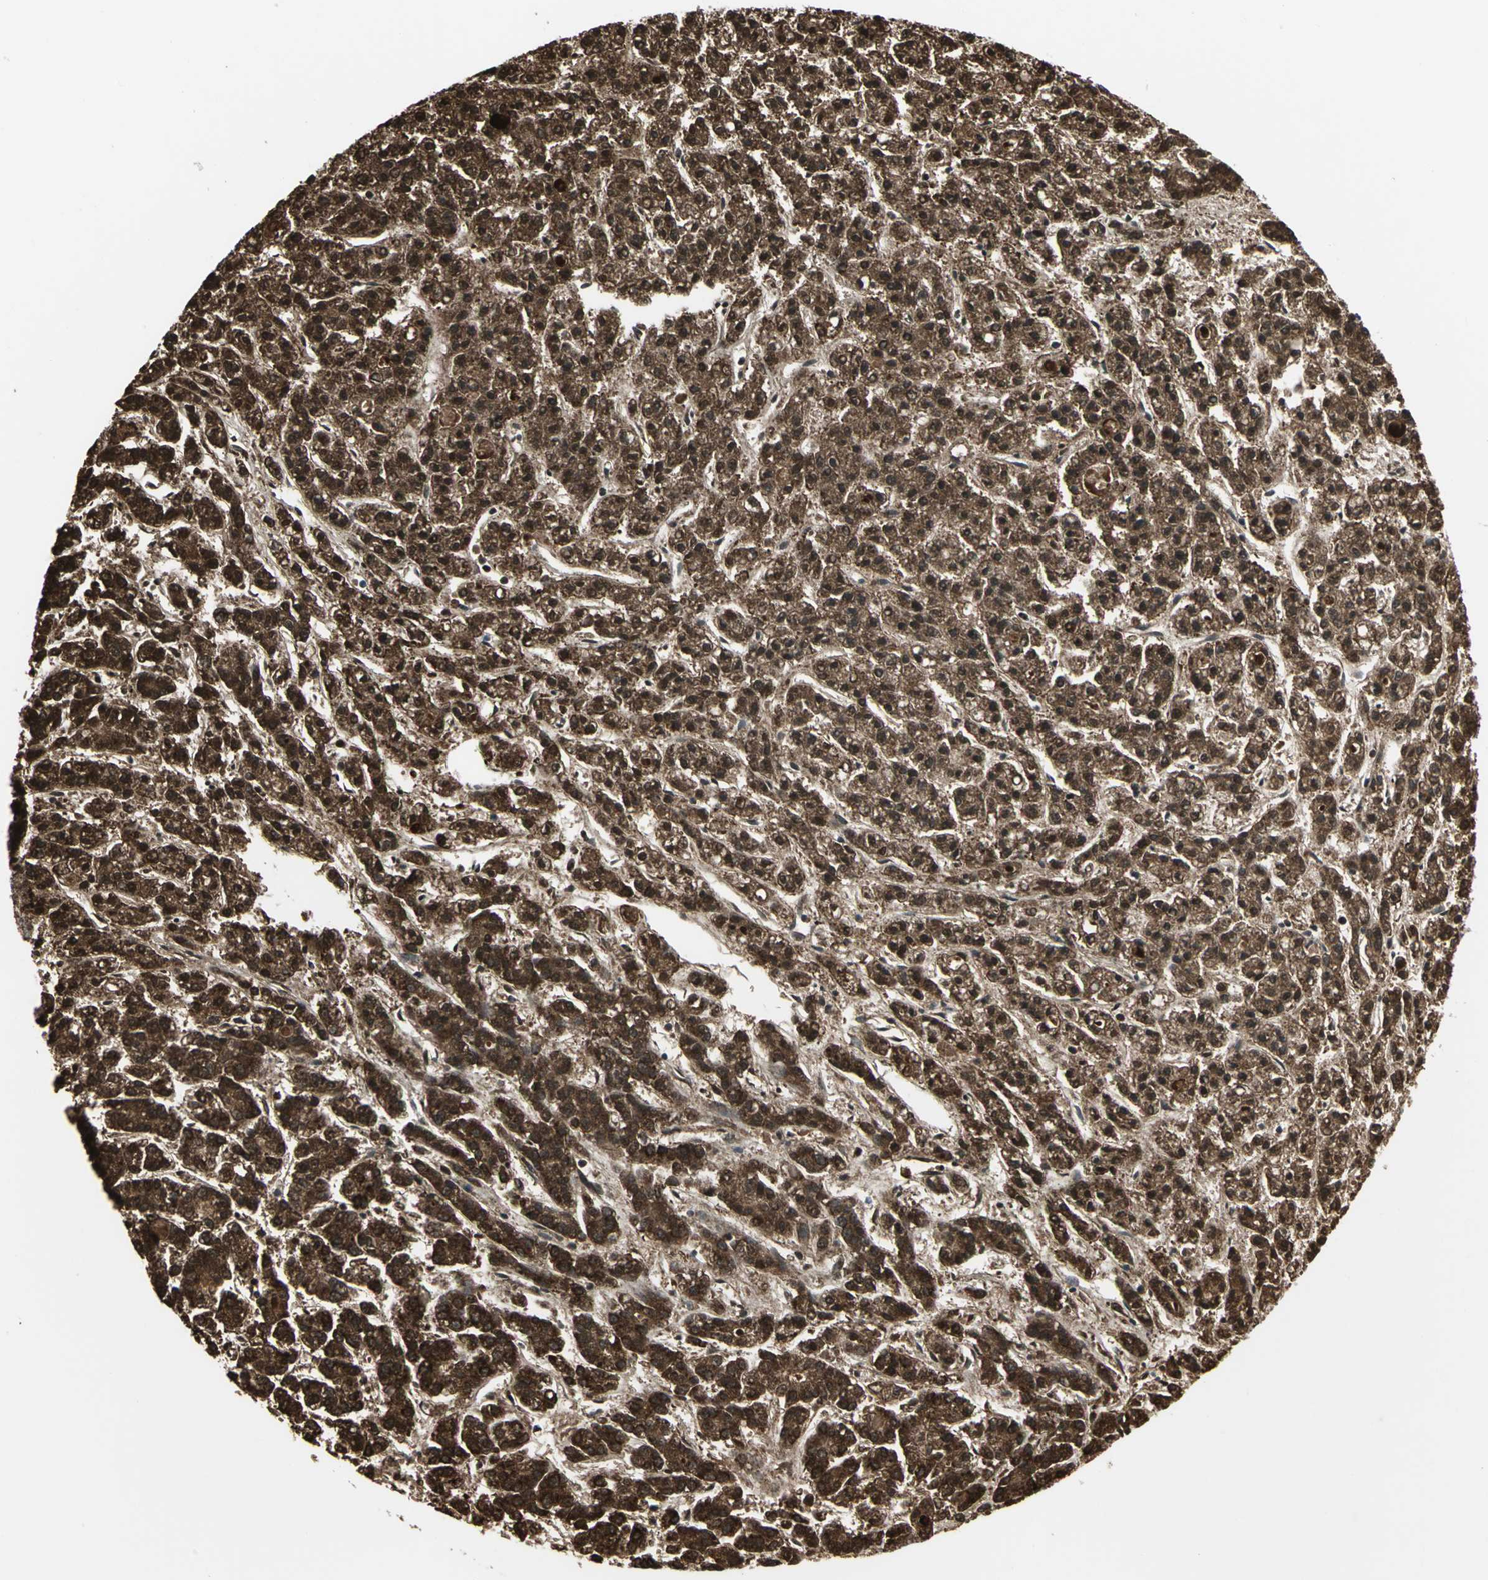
{"staining": {"intensity": "strong", "quantity": ">75%", "location": "cytoplasmic/membranous,nuclear"}, "tissue": "liver cancer", "cell_type": "Tumor cells", "image_type": "cancer", "snomed": [{"axis": "morphology", "description": "Carcinoma, Hepatocellular, NOS"}, {"axis": "topography", "description": "Liver"}], "caption": "A brown stain highlights strong cytoplasmic/membranous and nuclear expression of a protein in liver hepatocellular carcinoma tumor cells.", "gene": "PDIA4", "patient": {"sex": "male", "age": 70}}